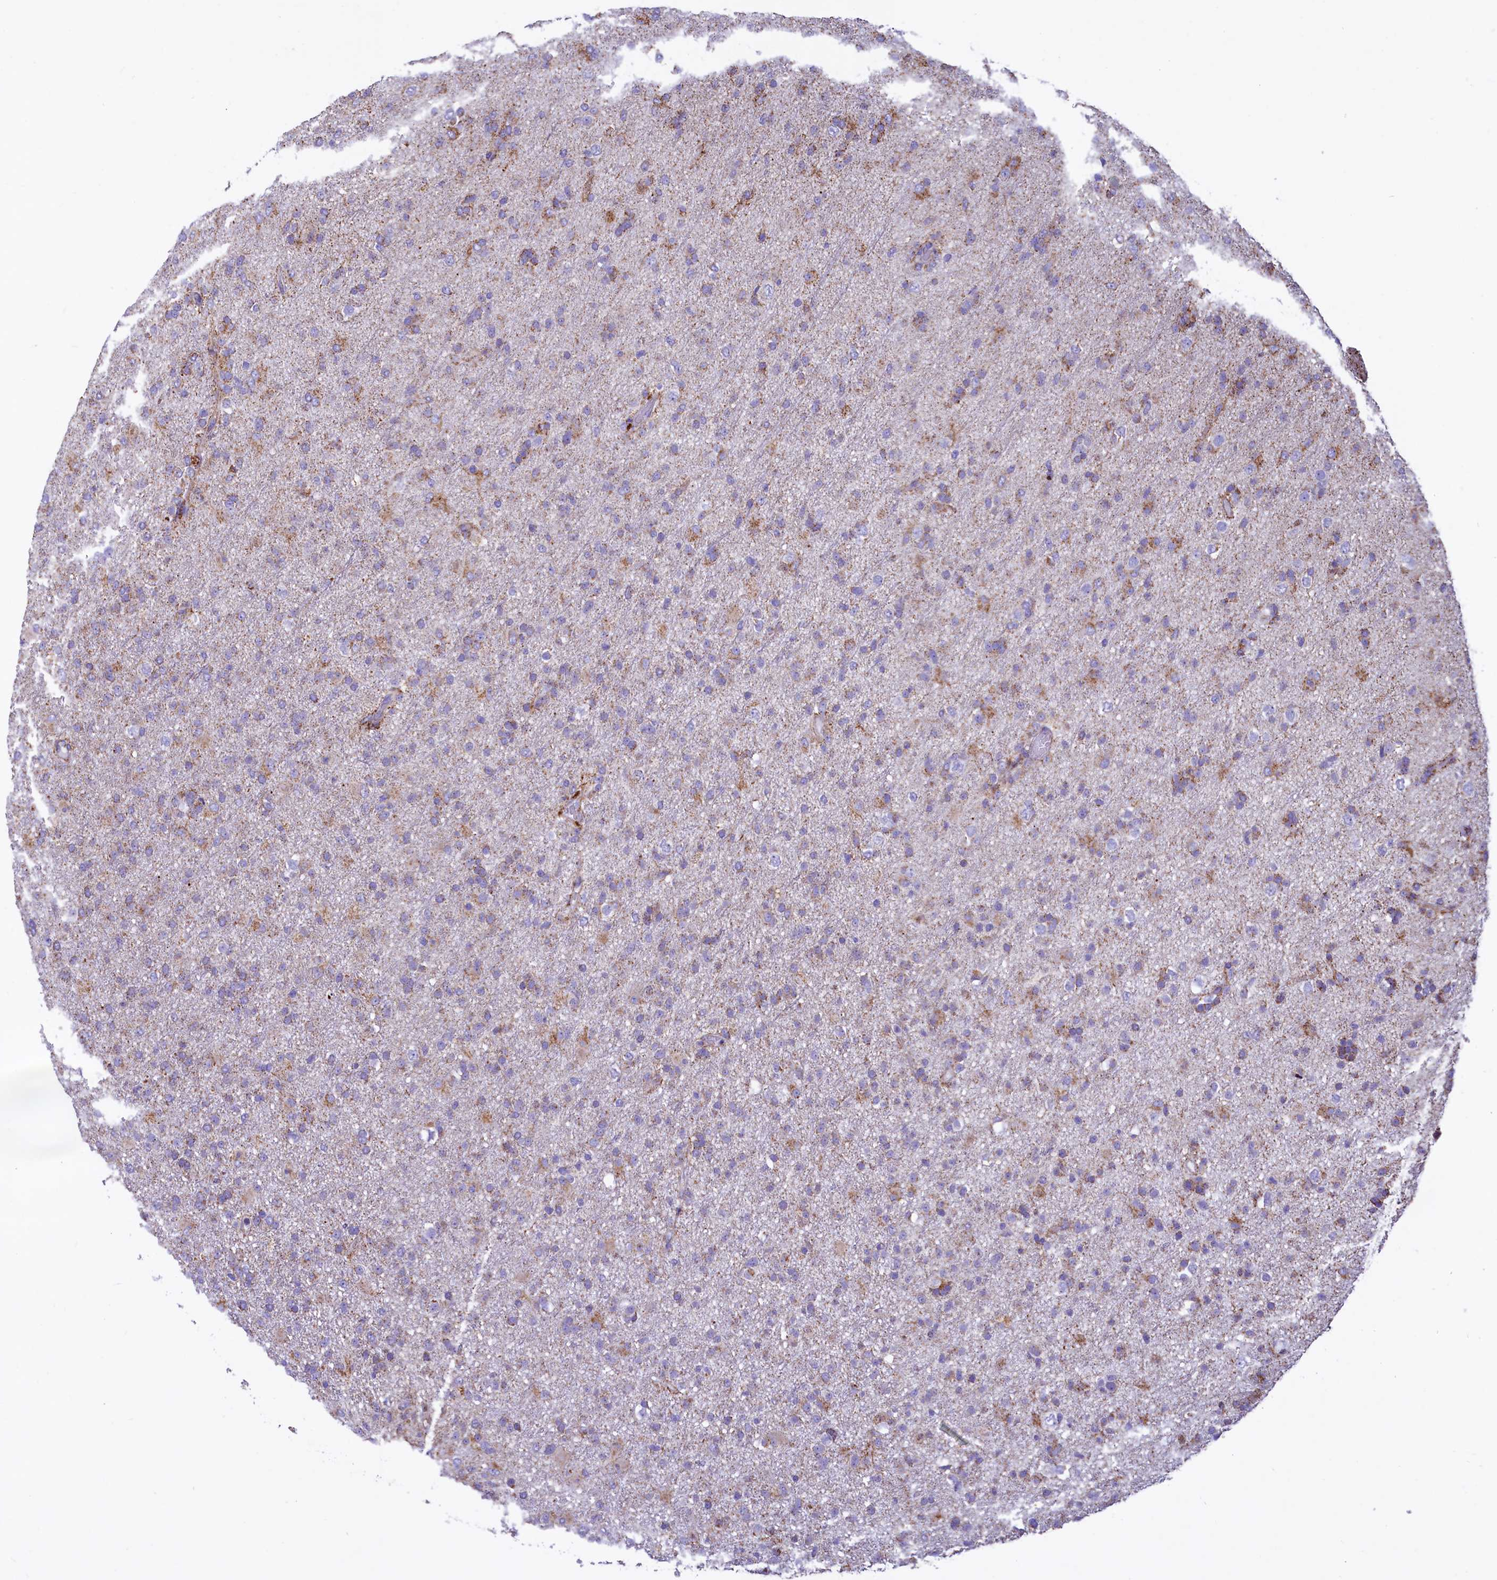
{"staining": {"intensity": "moderate", "quantity": "<25%", "location": "cytoplasmic/membranous"}, "tissue": "glioma", "cell_type": "Tumor cells", "image_type": "cancer", "snomed": [{"axis": "morphology", "description": "Glioma, malignant, Low grade"}, {"axis": "topography", "description": "Brain"}], "caption": "The immunohistochemical stain shows moderate cytoplasmic/membranous staining in tumor cells of low-grade glioma (malignant) tissue. (Stains: DAB in brown, nuclei in blue, Microscopy: brightfield microscopy at high magnification).", "gene": "VWCE", "patient": {"sex": "male", "age": 65}}